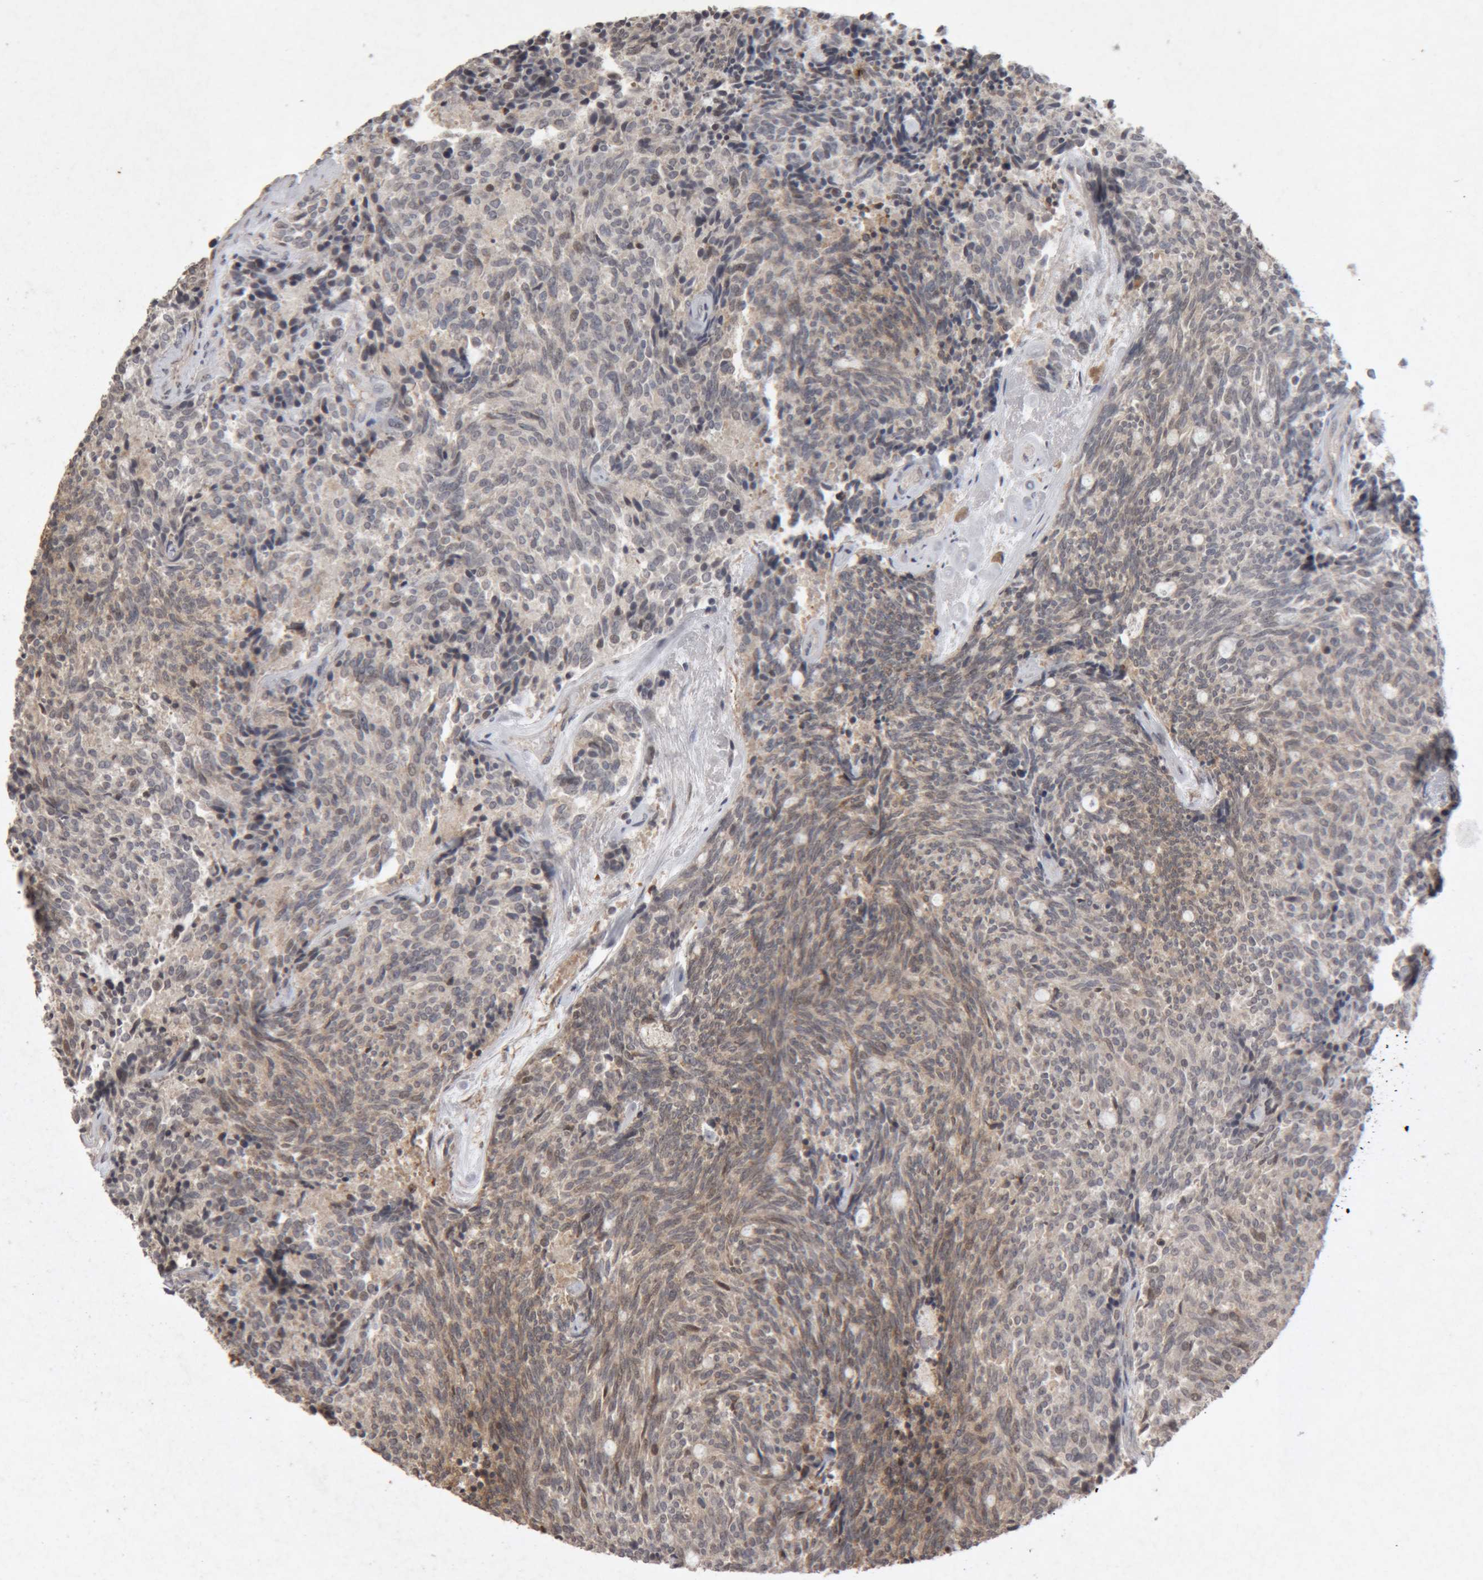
{"staining": {"intensity": "weak", "quantity": "25%-75%", "location": "cytoplasmic/membranous"}, "tissue": "carcinoid", "cell_type": "Tumor cells", "image_type": "cancer", "snomed": [{"axis": "morphology", "description": "Carcinoid, malignant, NOS"}, {"axis": "topography", "description": "Pancreas"}], "caption": "About 25%-75% of tumor cells in malignant carcinoid show weak cytoplasmic/membranous protein expression as visualized by brown immunohistochemical staining.", "gene": "MEP1A", "patient": {"sex": "female", "age": 54}}